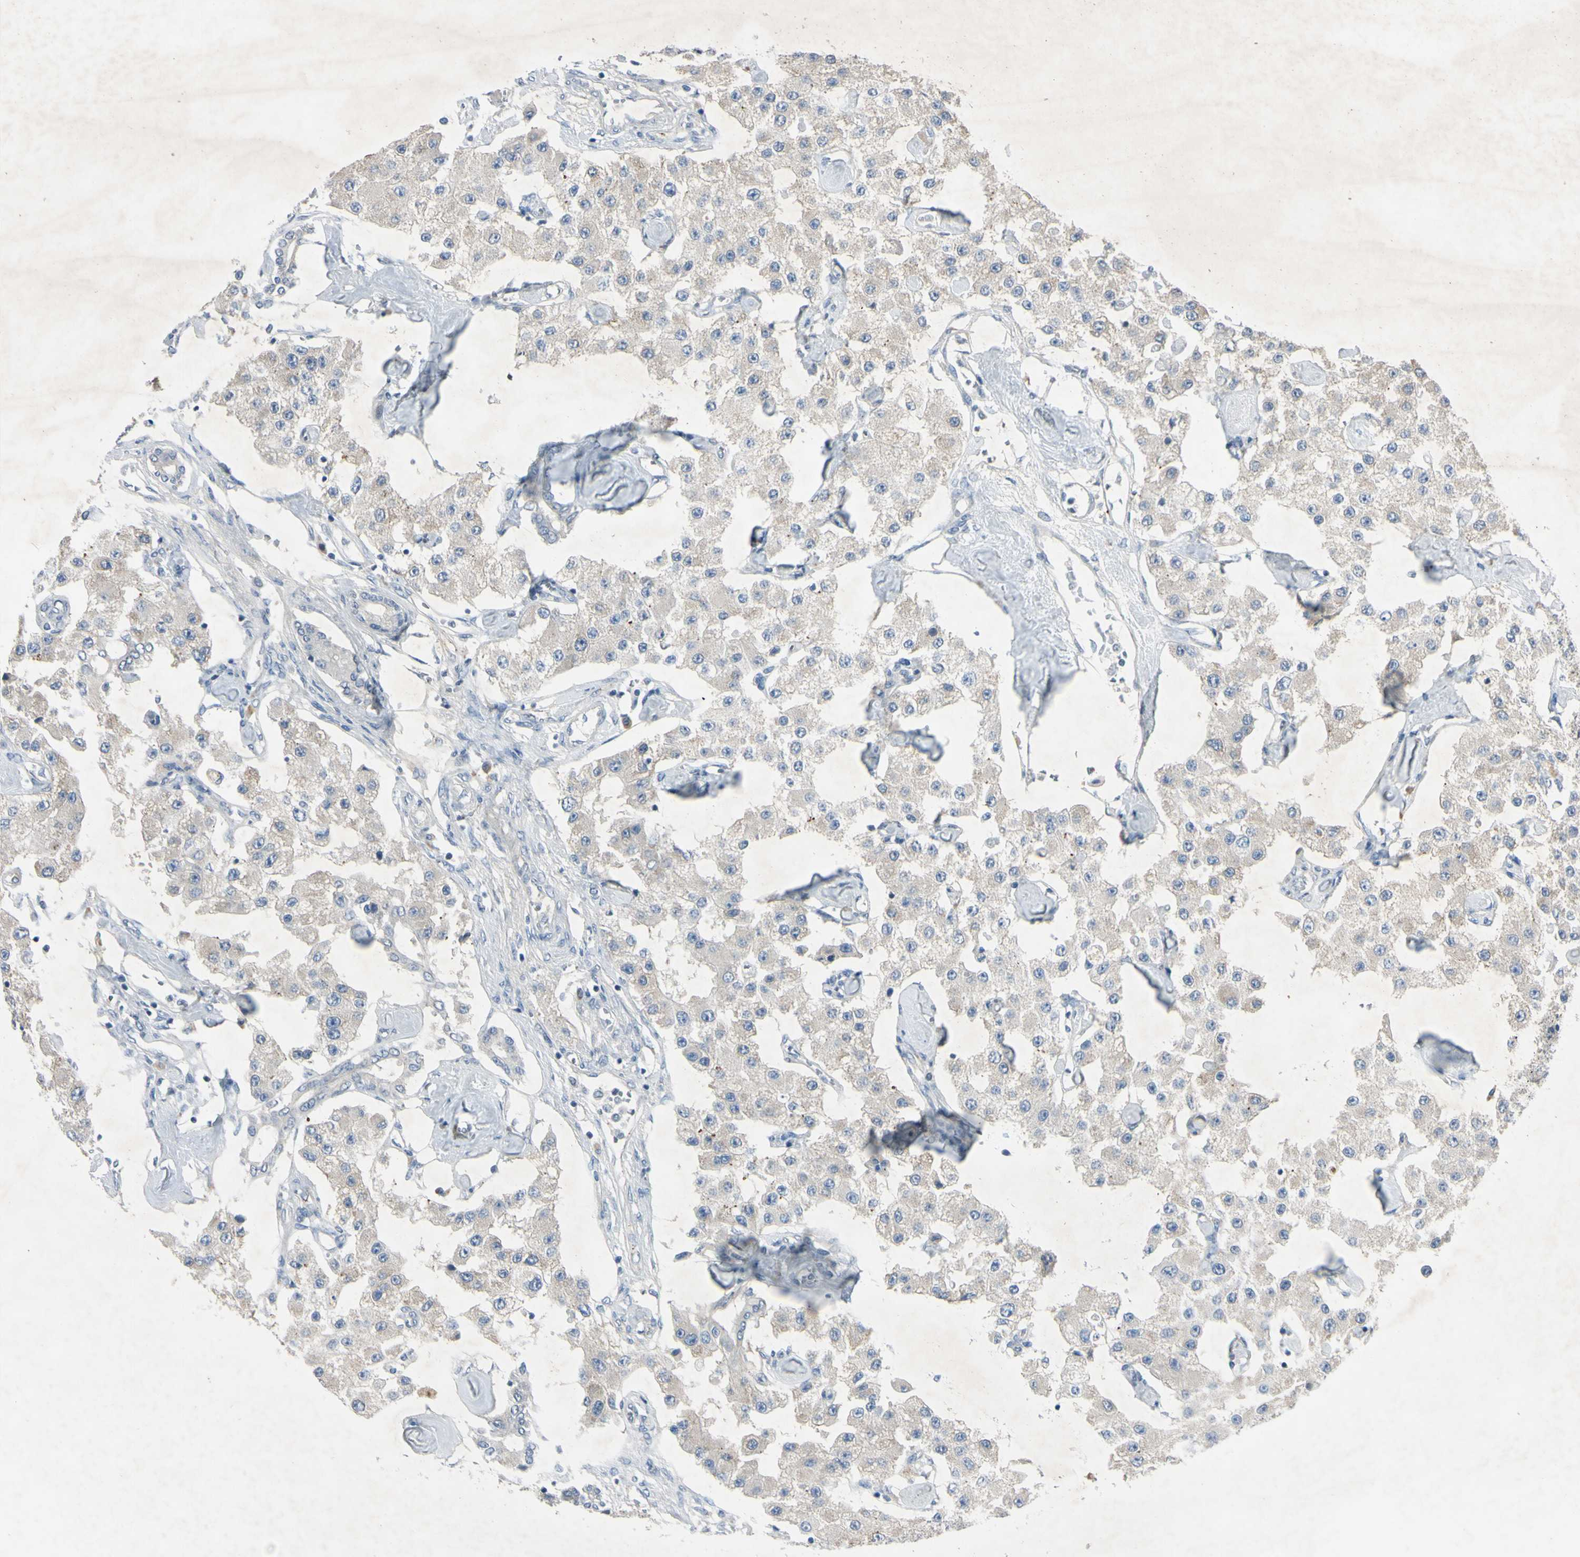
{"staining": {"intensity": "negative", "quantity": "none", "location": "none"}, "tissue": "carcinoid", "cell_type": "Tumor cells", "image_type": "cancer", "snomed": [{"axis": "morphology", "description": "Carcinoid, malignant, NOS"}, {"axis": "topography", "description": "Pancreas"}], "caption": "There is no significant staining in tumor cells of carcinoid (malignant). (DAB (3,3'-diaminobenzidine) immunohistochemistry, high magnification).", "gene": "AATK", "patient": {"sex": "male", "age": 41}}